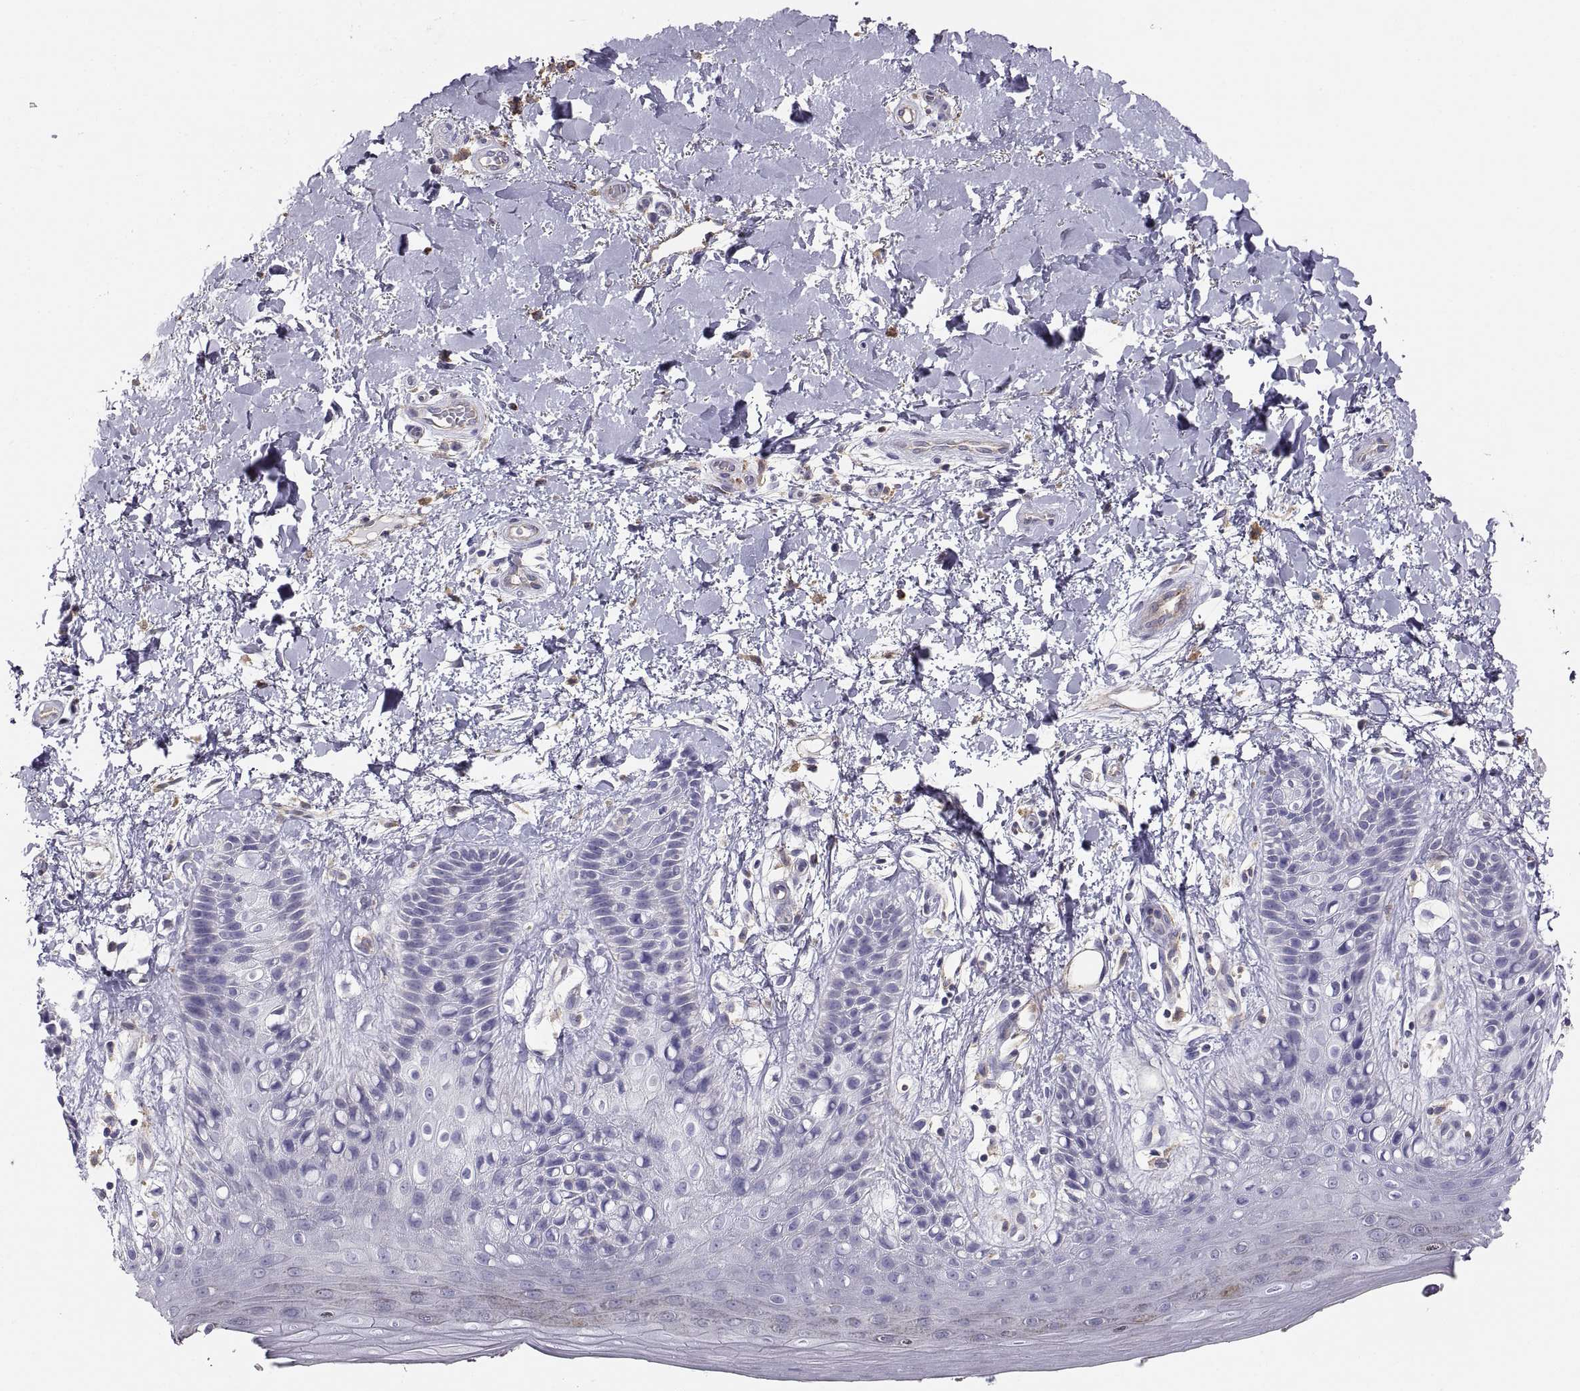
{"staining": {"intensity": "negative", "quantity": "none", "location": "none"}, "tissue": "skin", "cell_type": "Epidermal cells", "image_type": "normal", "snomed": [{"axis": "morphology", "description": "Normal tissue, NOS"}, {"axis": "topography", "description": "Anal"}], "caption": "Immunohistochemistry (IHC) of benign skin shows no expression in epidermal cells. The staining was performed using DAB (3,3'-diaminobenzidine) to visualize the protein expression in brown, while the nuclei were stained in blue with hematoxylin (Magnification: 20x).", "gene": "RALB", "patient": {"sex": "male", "age": 36}}